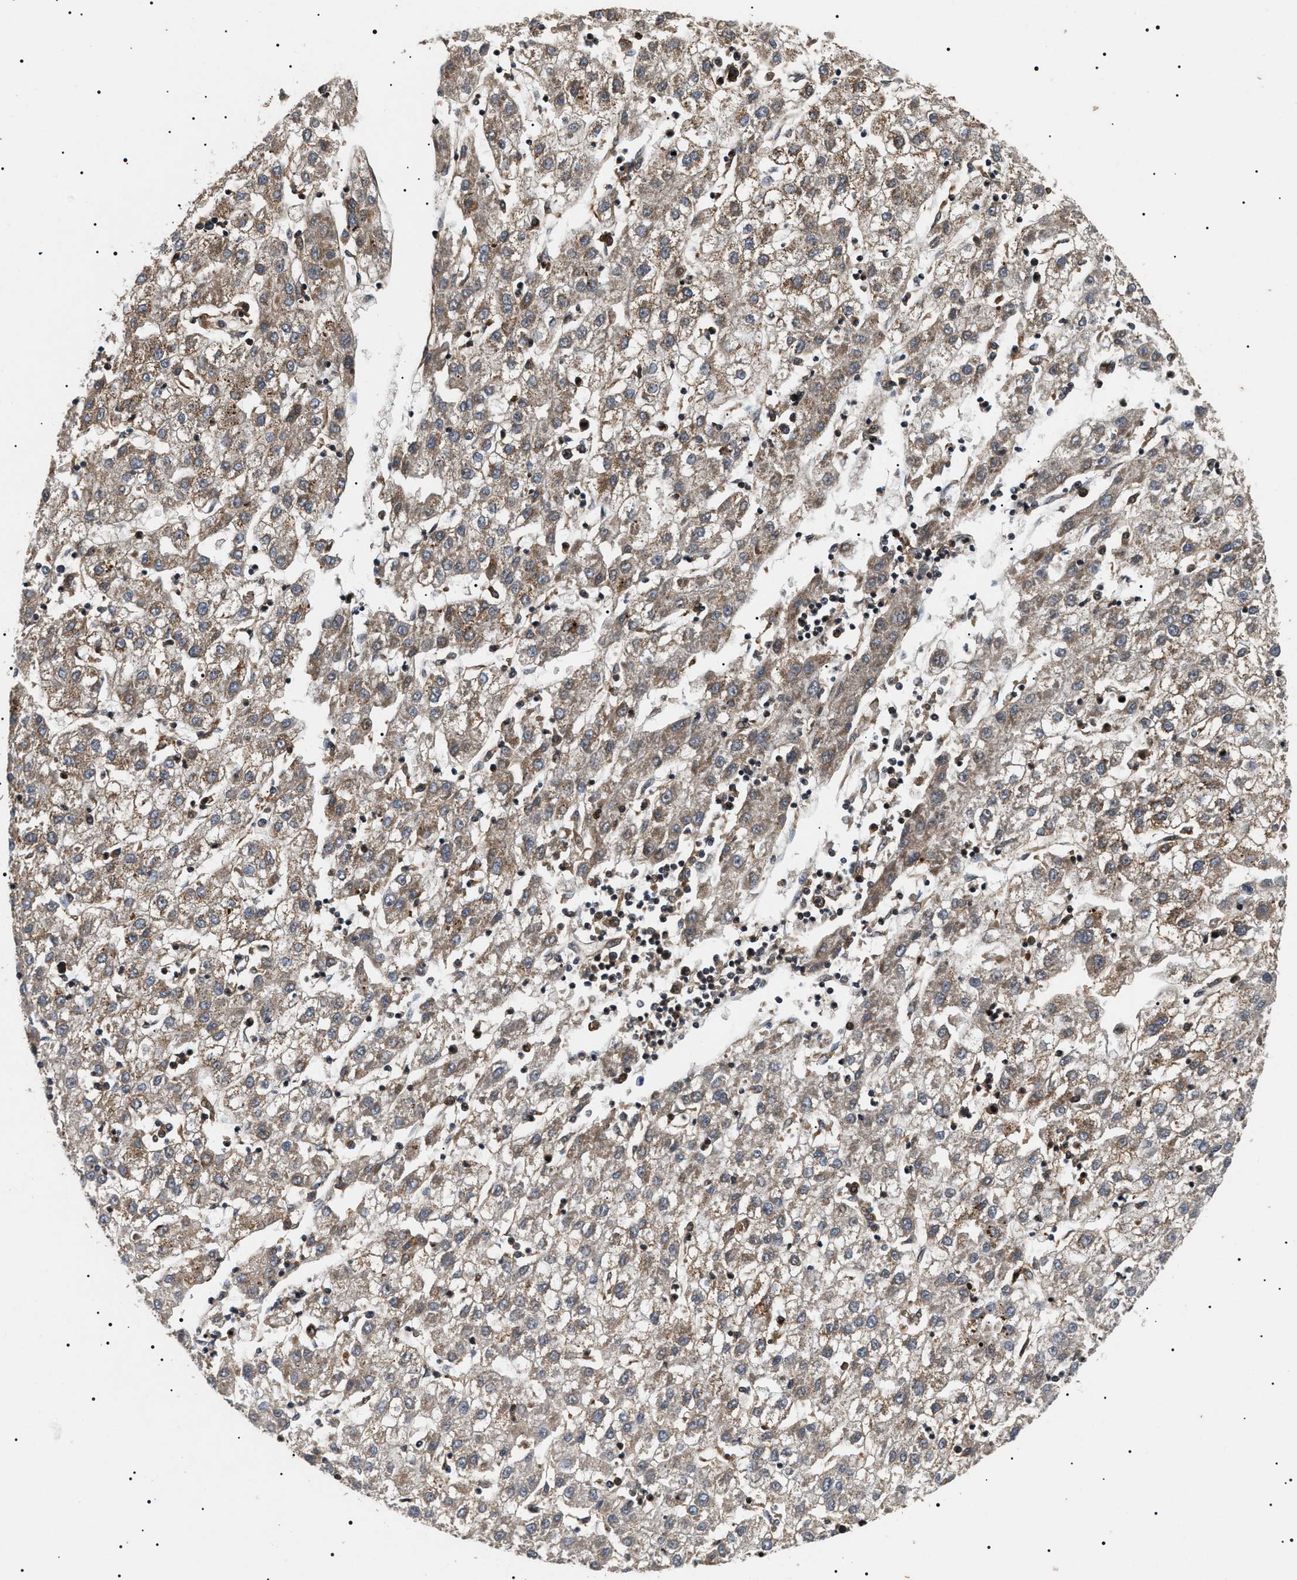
{"staining": {"intensity": "moderate", "quantity": ">75%", "location": "cytoplasmic/membranous"}, "tissue": "liver cancer", "cell_type": "Tumor cells", "image_type": "cancer", "snomed": [{"axis": "morphology", "description": "Carcinoma, Hepatocellular, NOS"}, {"axis": "topography", "description": "Liver"}], "caption": "Immunohistochemical staining of liver cancer (hepatocellular carcinoma) exhibits medium levels of moderate cytoplasmic/membranous protein positivity in approximately >75% of tumor cells. (Brightfield microscopy of DAB IHC at high magnification).", "gene": "OXSM", "patient": {"sex": "male", "age": 72}}